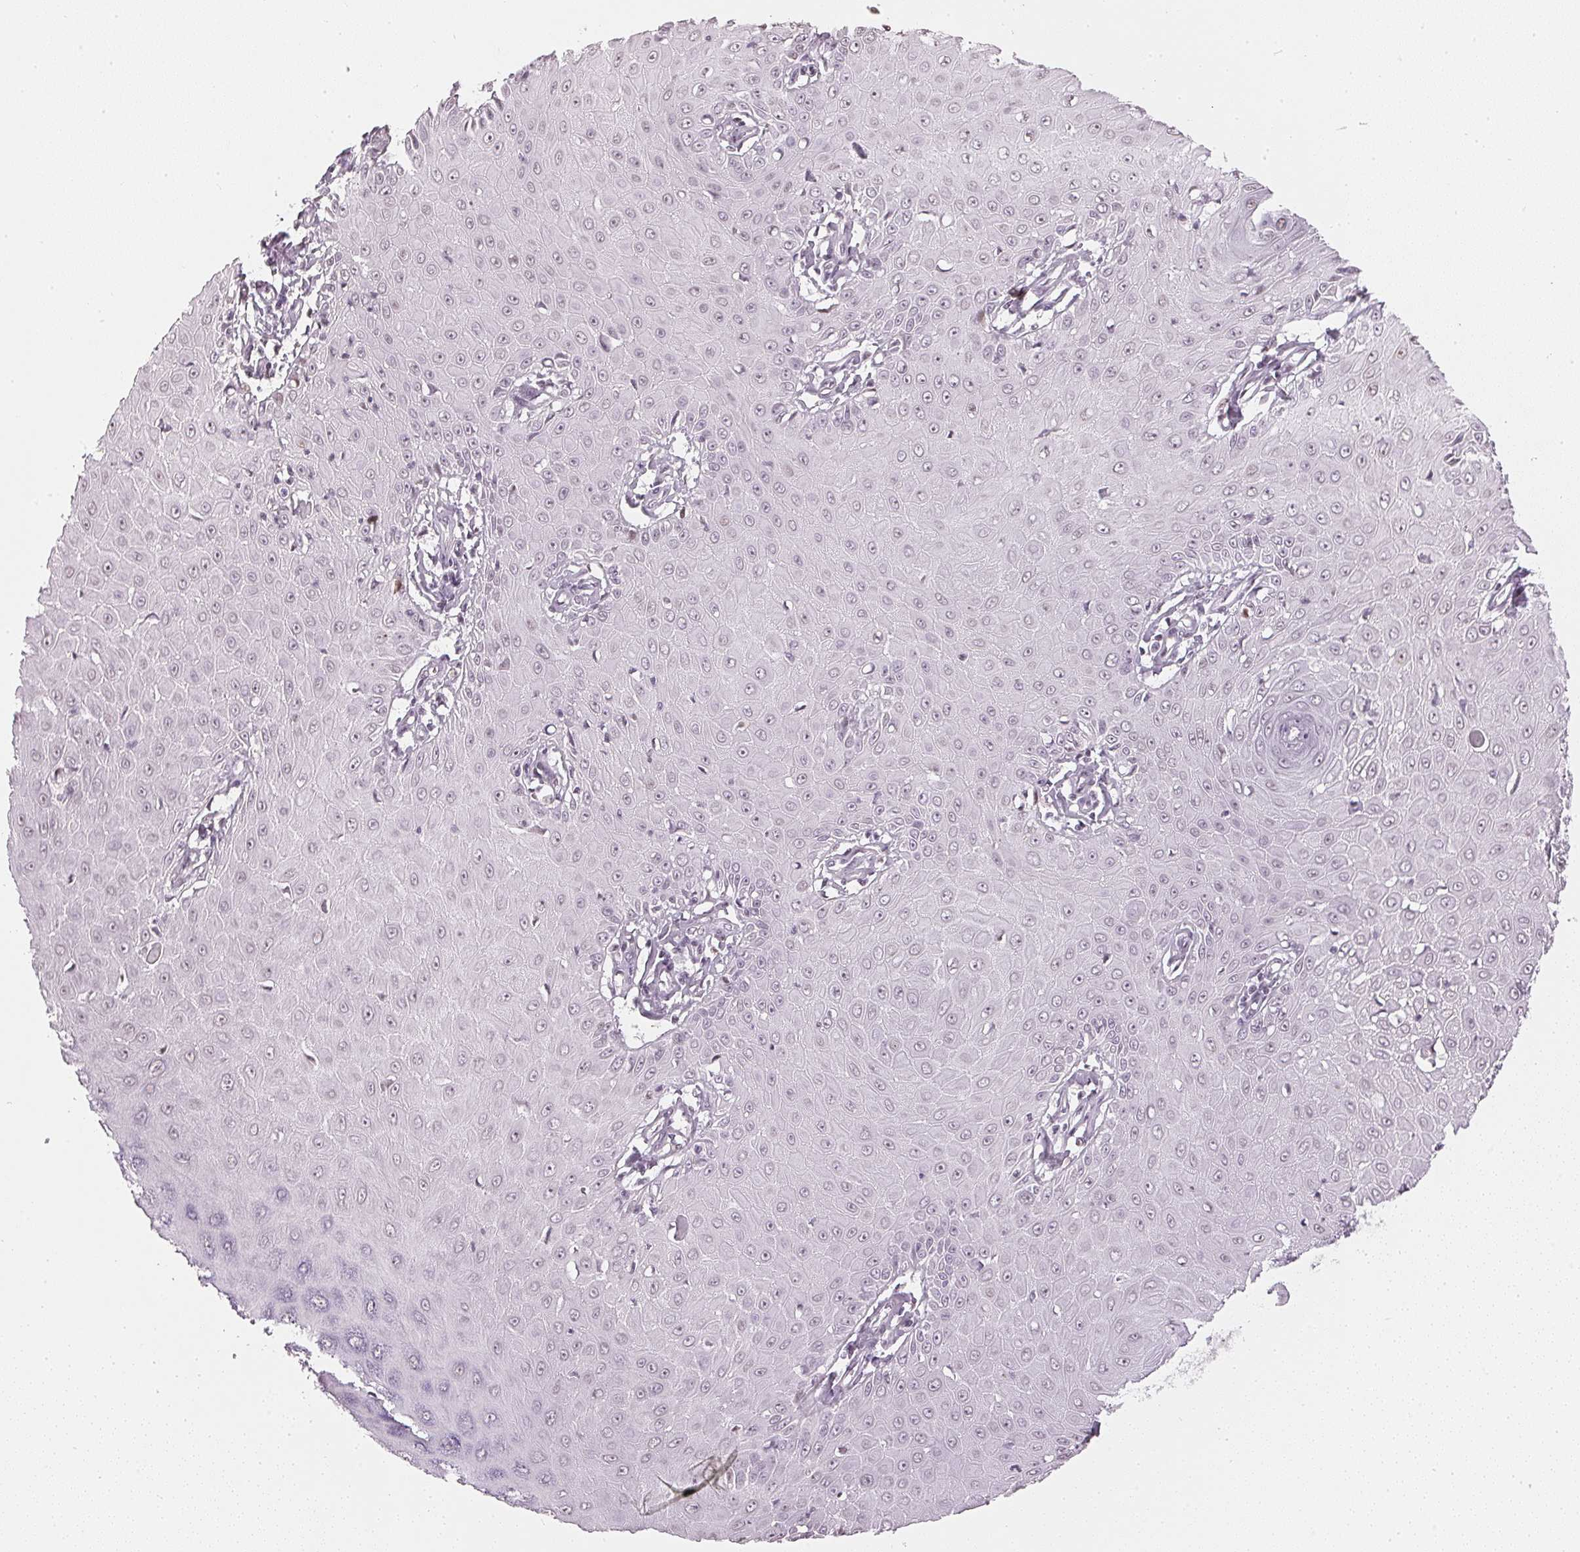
{"staining": {"intensity": "weak", "quantity": "<25%", "location": "nuclear"}, "tissue": "skin cancer", "cell_type": "Tumor cells", "image_type": "cancer", "snomed": [{"axis": "morphology", "description": "Squamous cell carcinoma, NOS"}, {"axis": "topography", "description": "Skin"}], "caption": "This is an IHC micrograph of human skin squamous cell carcinoma. There is no expression in tumor cells.", "gene": "DNAJC6", "patient": {"sex": "male", "age": 70}}